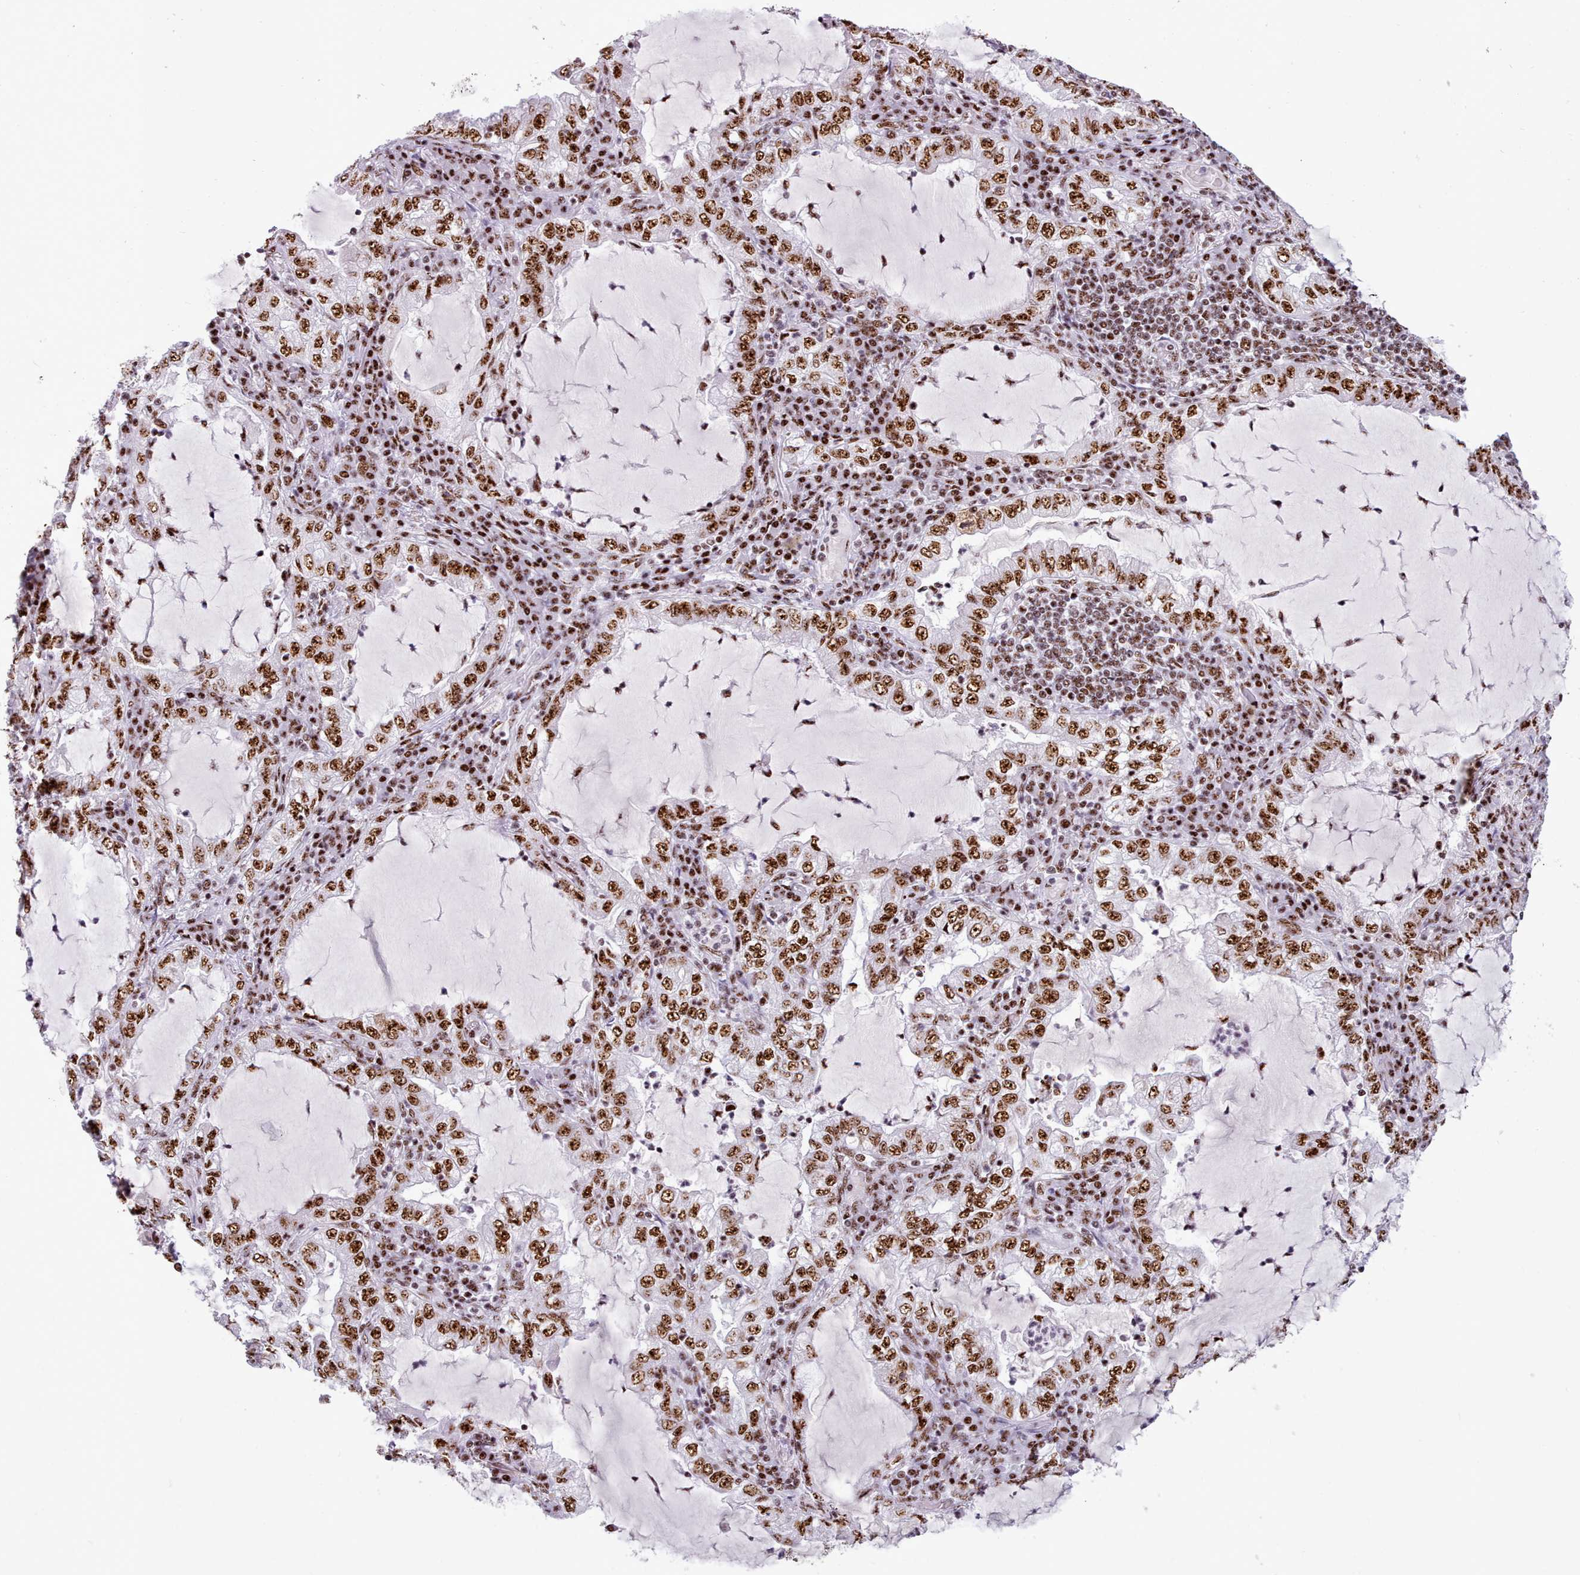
{"staining": {"intensity": "strong", "quantity": ">75%", "location": "nuclear"}, "tissue": "lung cancer", "cell_type": "Tumor cells", "image_type": "cancer", "snomed": [{"axis": "morphology", "description": "Adenocarcinoma, NOS"}, {"axis": "topography", "description": "Lung"}], "caption": "A histopathology image showing strong nuclear staining in about >75% of tumor cells in lung cancer (adenocarcinoma), as visualized by brown immunohistochemical staining.", "gene": "TMEM35B", "patient": {"sex": "female", "age": 73}}